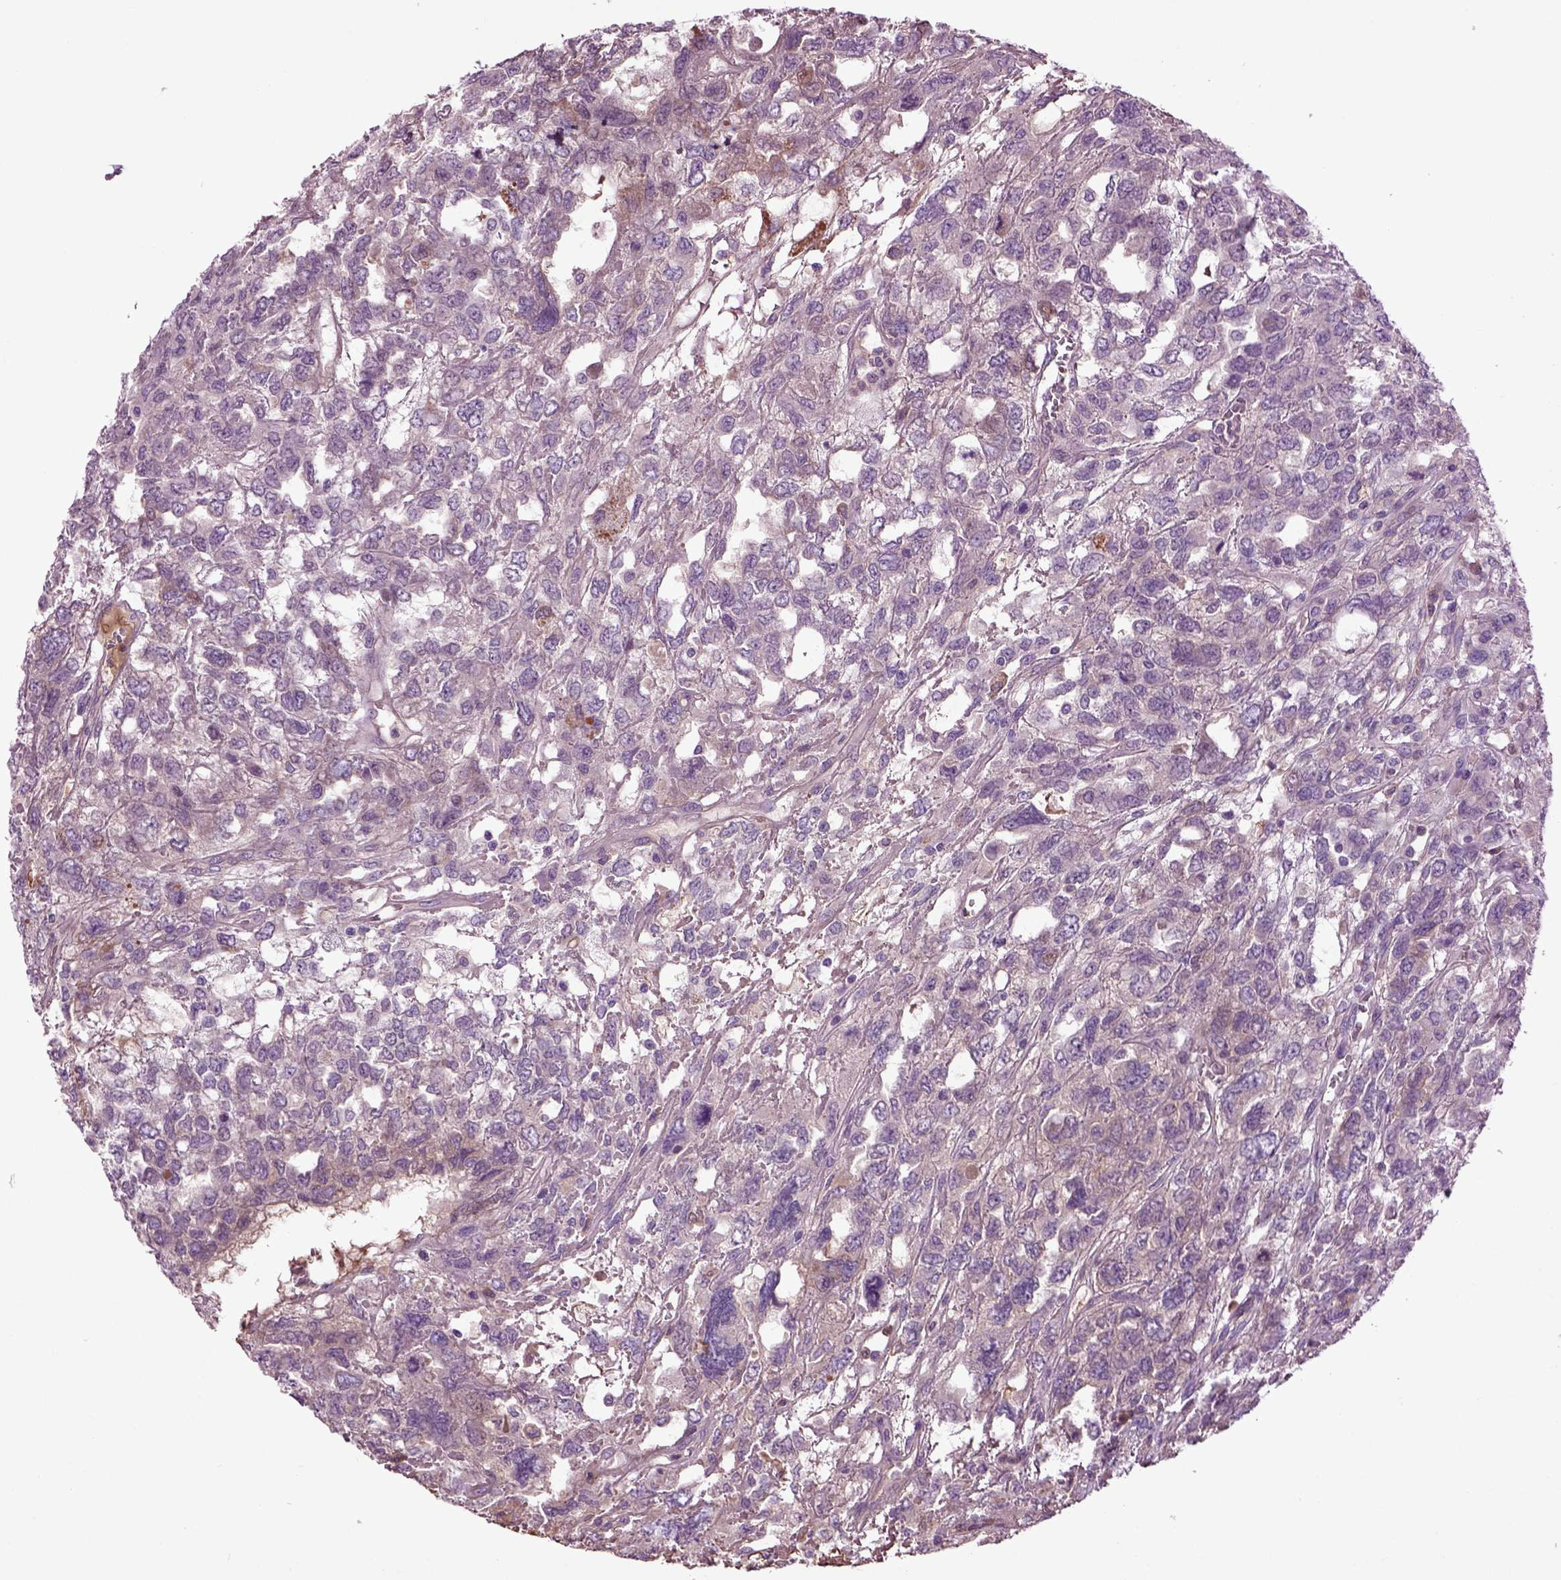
{"staining": {"intensity": "negative", "quantity": "none", "location": "none"}, "tissue": "testis cancer", "cell_type": "Tumor cells", "image_type": "cancer", "snomed": [{"axis": "morphology", "description": "Seminoma, NOS"}, {"axis": "topography", "description": "Testis"}], "caption": "Immunohistochemistry (IHC) of human seminoma (testis) shows no positivity in tumor cells.", "gene": "SPON1", "patient": {"sex": "male", "age": 52}}